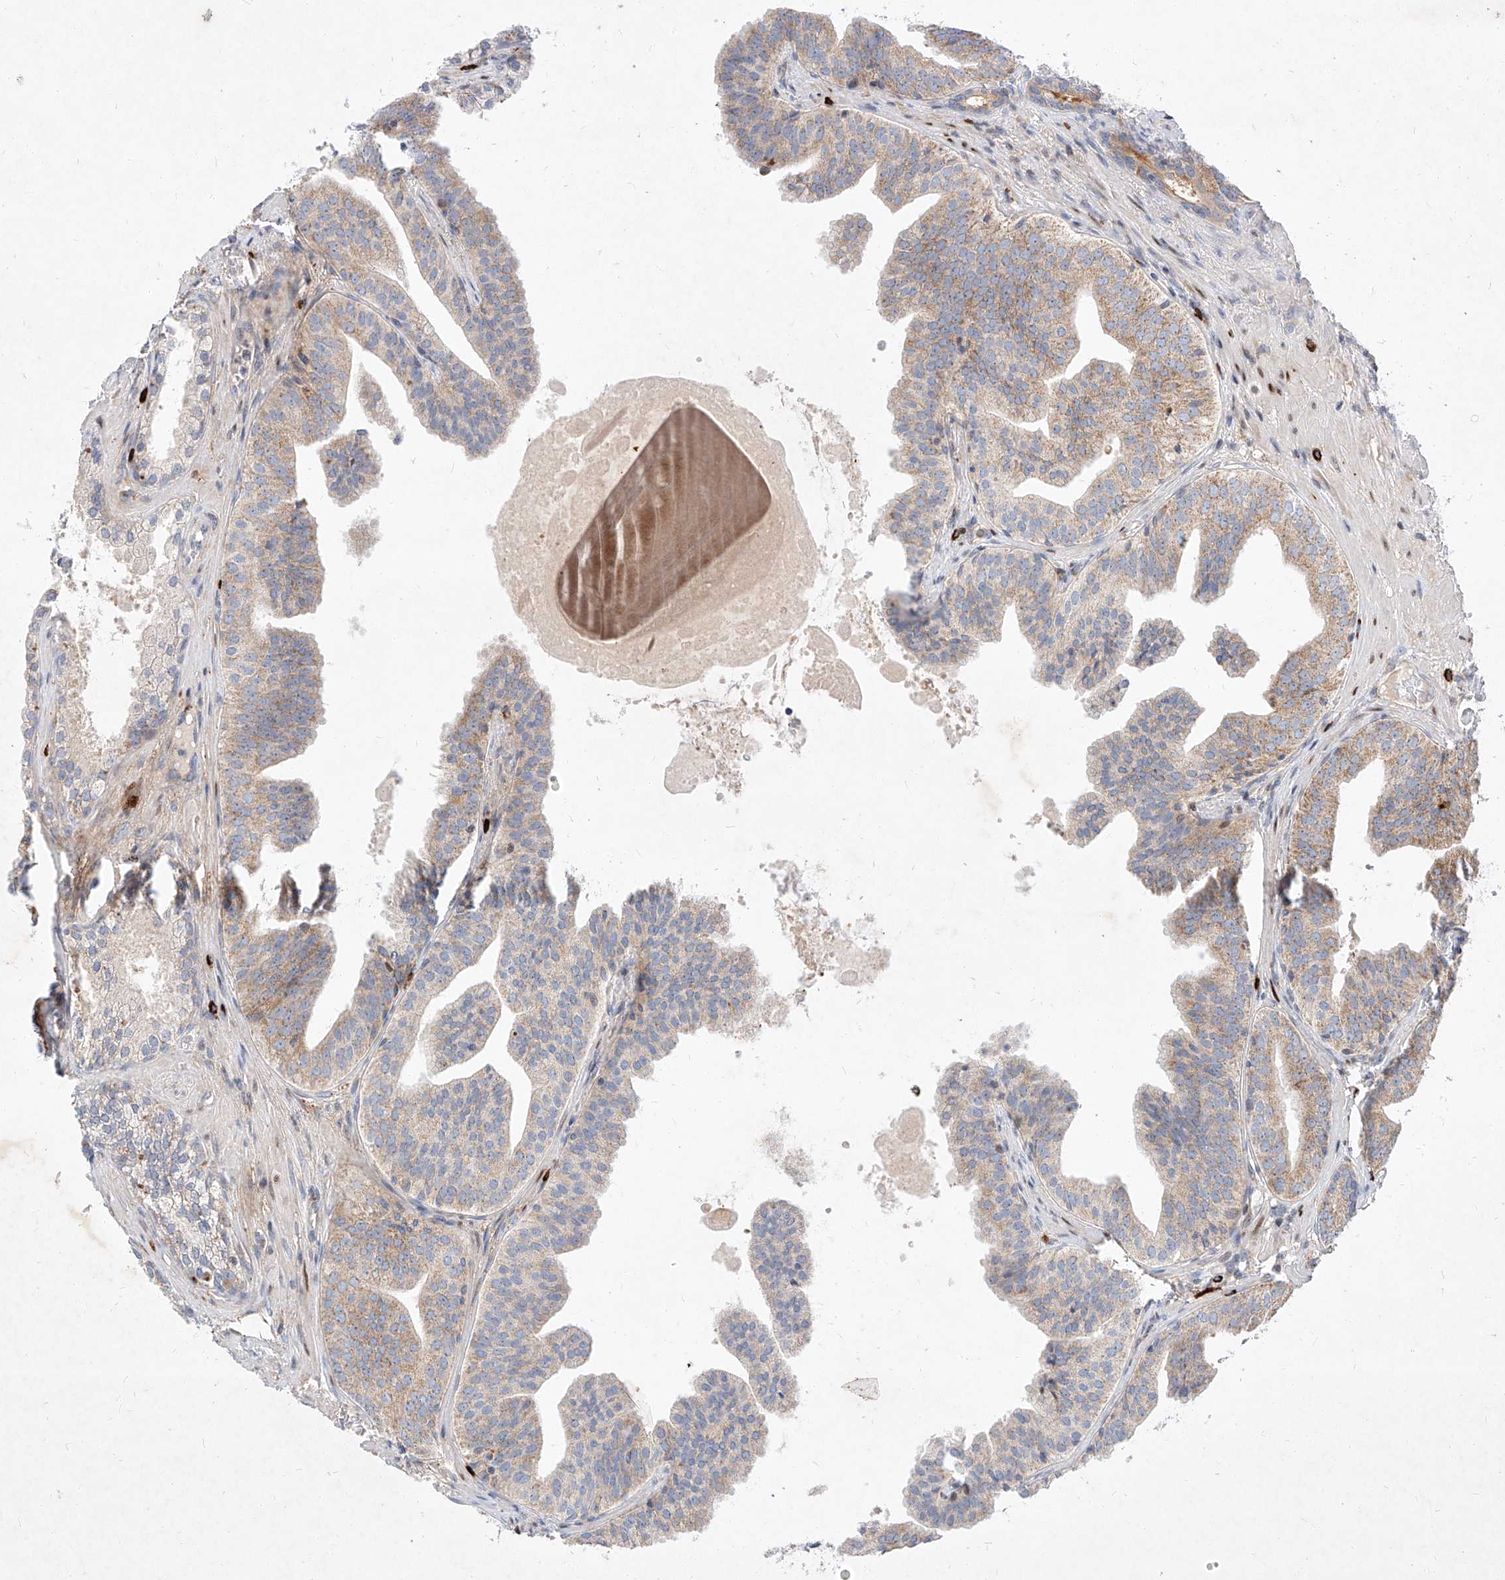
{"staining": {"intensity": "weak", "quantity": "25%-75%", "location": "cytoplasmic/membranous"}, "tissue": "prostate cancer", "cell_type": "Tumor cells", "image_type": "cancer", "snomed": [{"axis": "morphology", "description": "Normal morphology"}, {"axis": "morphology", "description": "Adenocarcinoma, Low grade"}, {"axis": "topography", "description": "Prostate"}], "caption": "Prostate cancer stained with a brown dye reveals weak cytoplasmic/membranous positive positivity in approximately 25%-75% of tumor cells.", "gene": "OSGEPL1", "patient": {"sex": "male", "age": 72}}